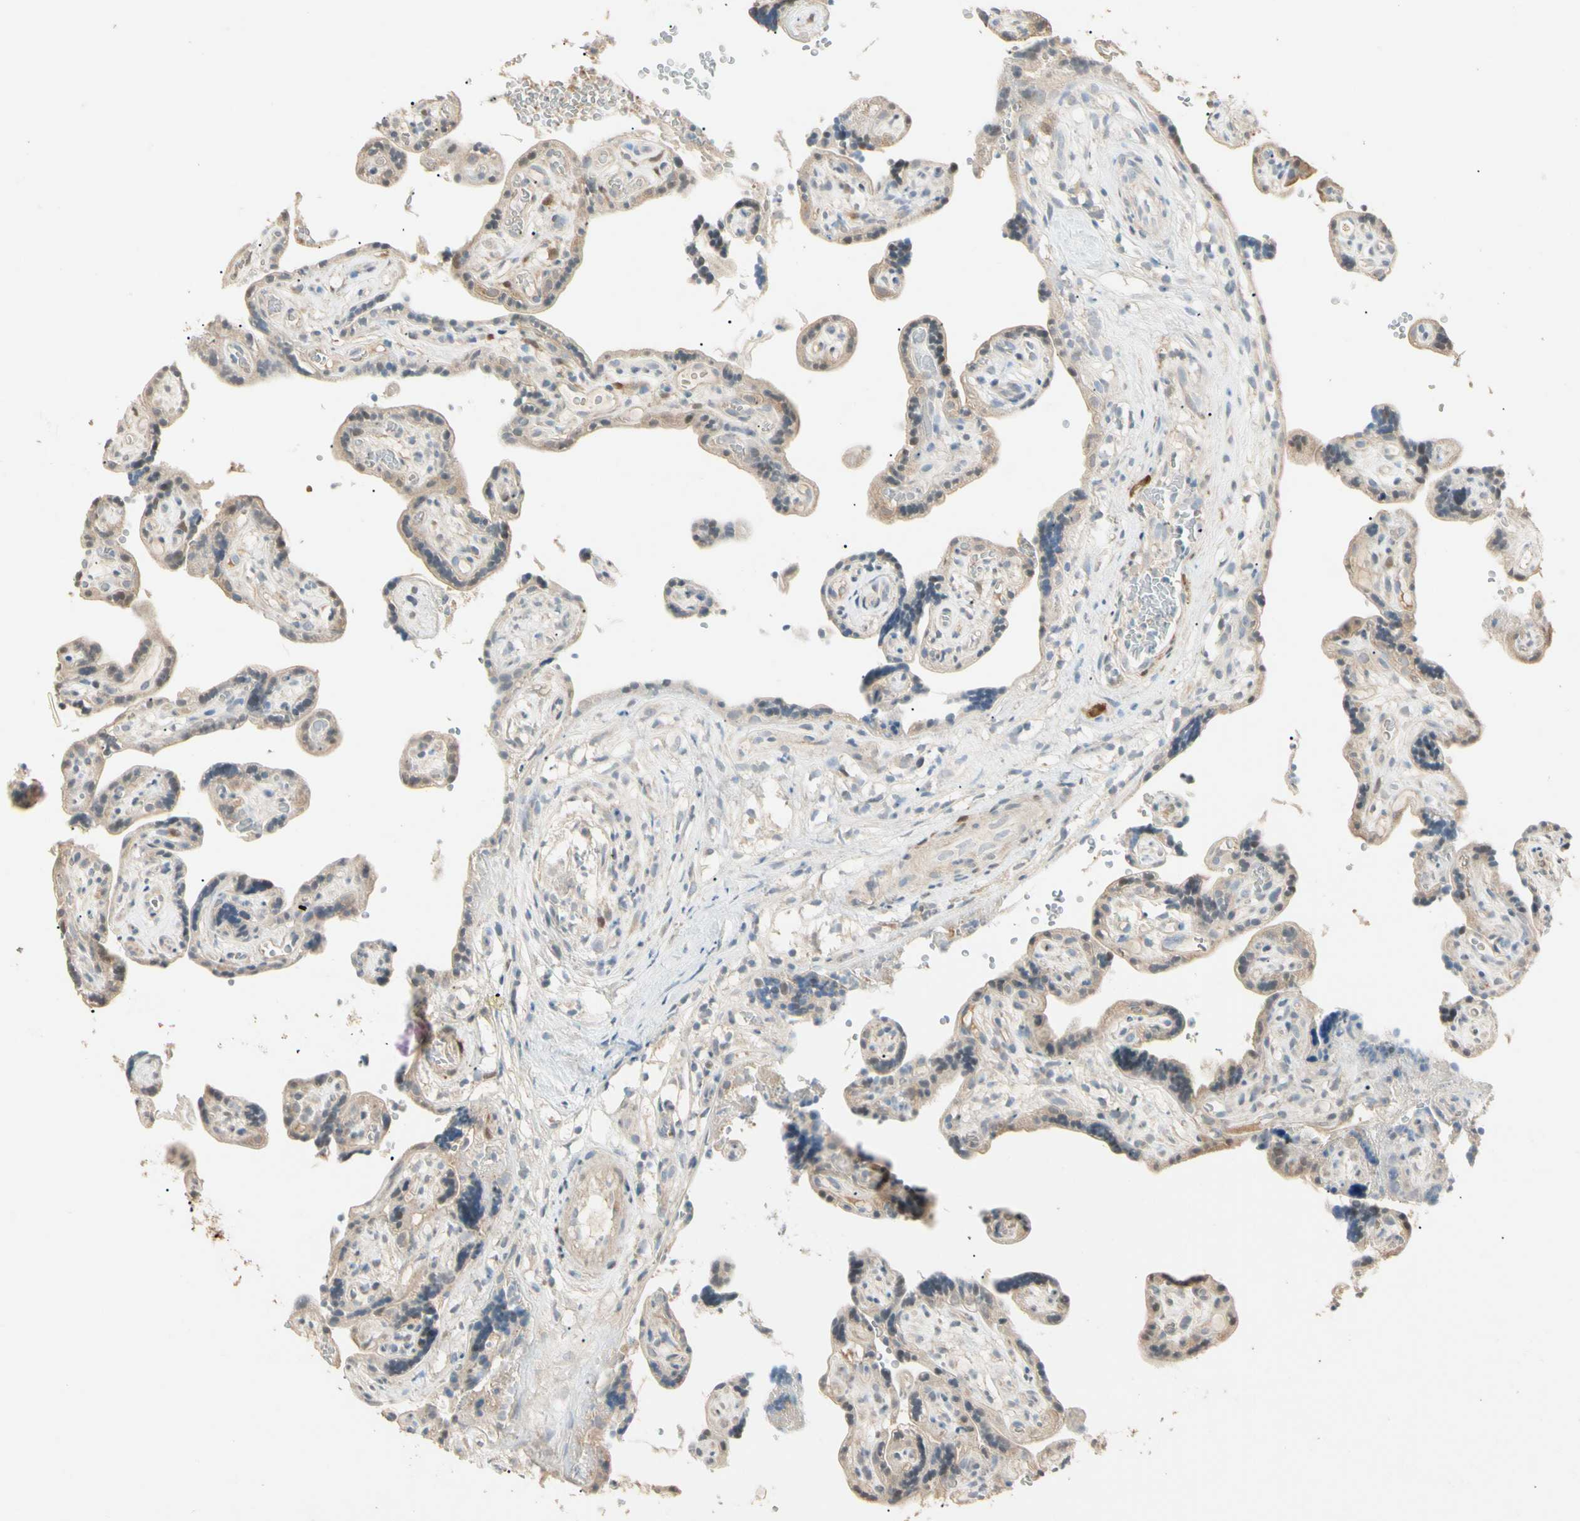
{"staining": {"intensity": "moderate", "quantity": ">75%", "location": "cytoplasmic/membranous"}, "tissue": "placenta", "cell_type": "Trophoblastic cells", "image_type": "normal", "snomed": [{"axis": "morphology", "description": "Normal tissue, NOS"}, {"axis": "topography", "description": "Placenta"}], "caption": "This photomicrograph exhibits immunohistochemistry (IHC) staining of unremarkable human placenta, with medium moderate cytoplasmic/membranous positivity in about >75% of trophoblastic cells.", "gene": "GNE", "patient": {"sex": "female", "age": 30}}